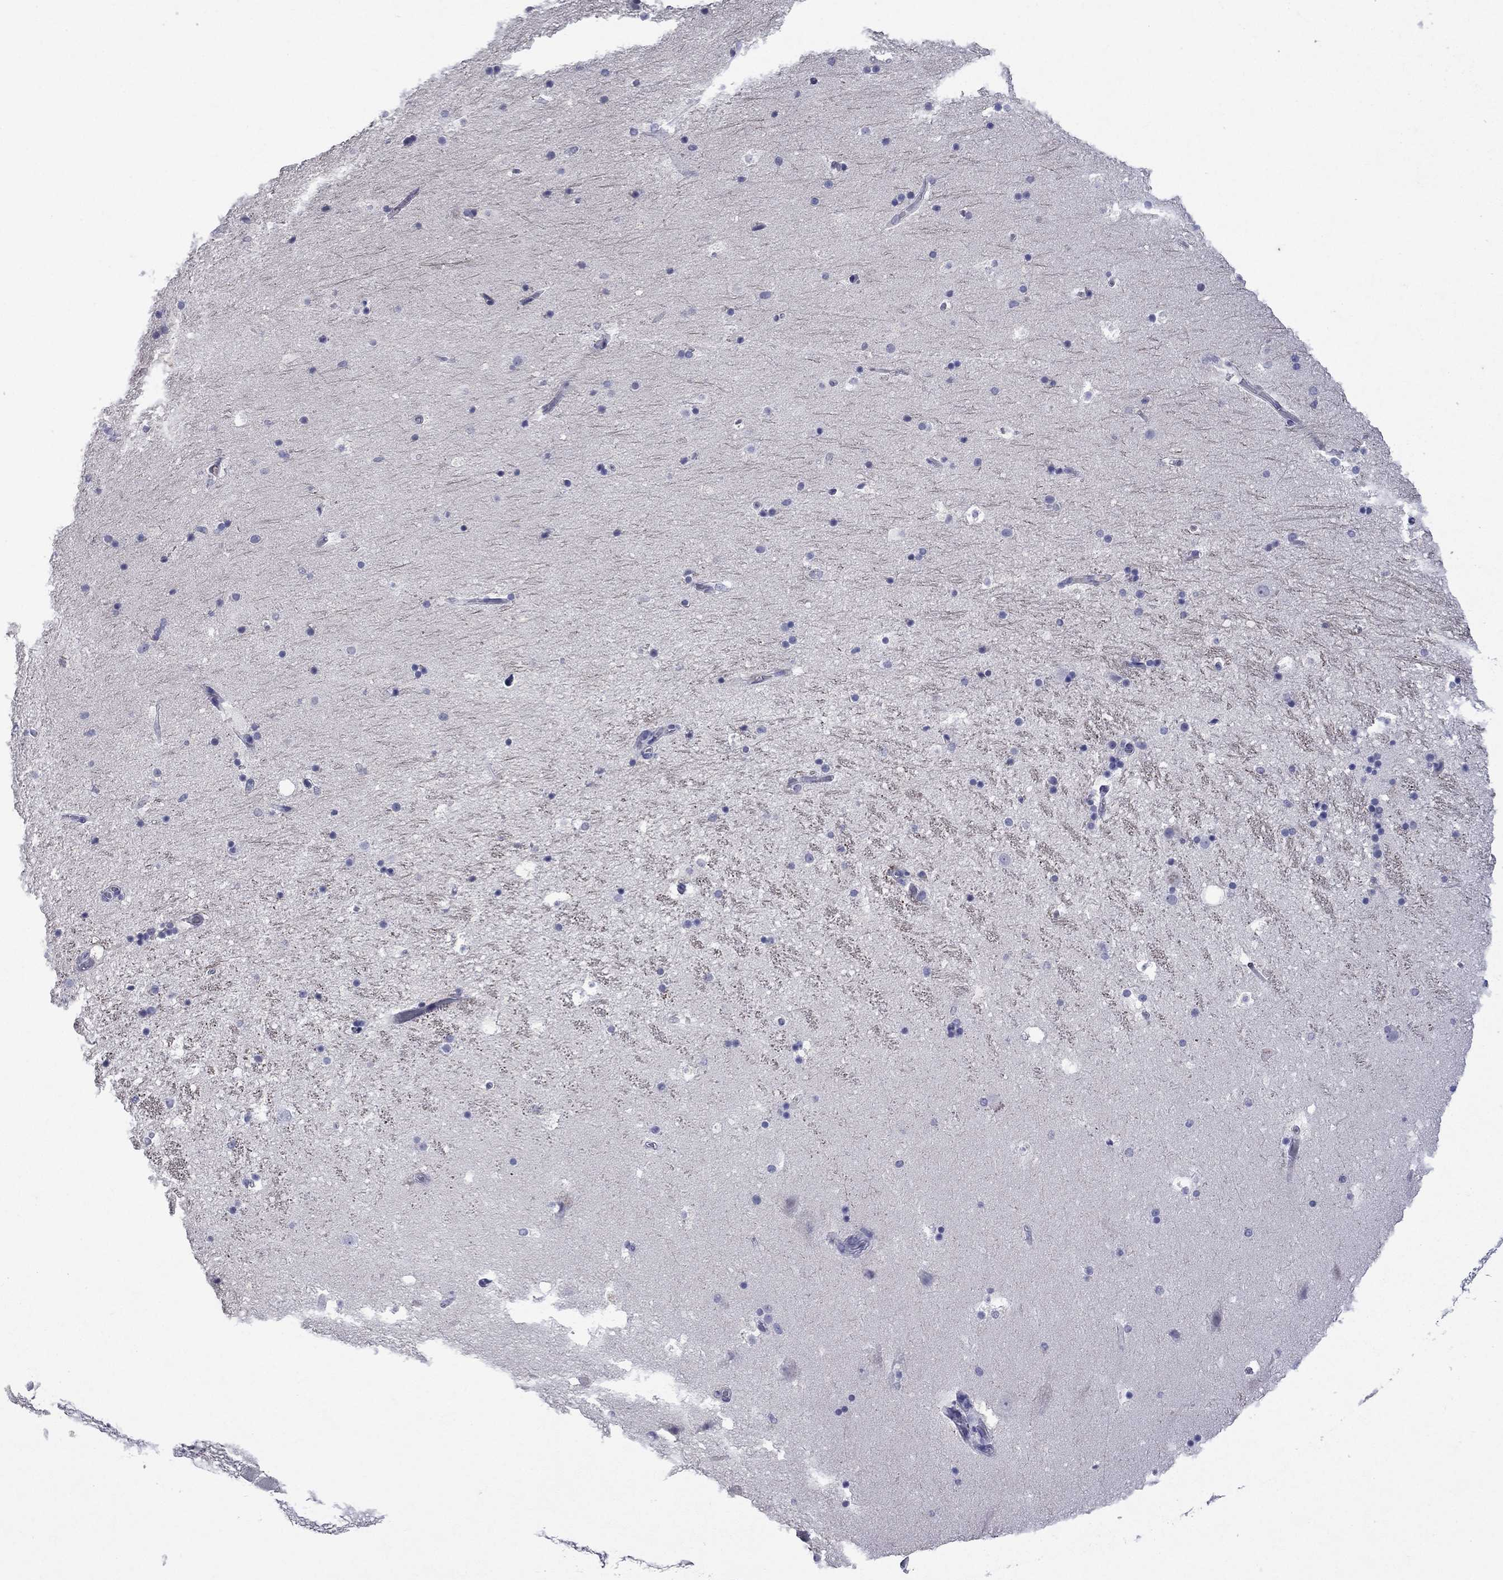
{"staining": {"intensity": "negative", "quantity": "none", "location": "none"}, "tissue": "hippocampus", "cell_type": "Glial cells", "image_type": "normal", "snomed": [{"axis": "morphology", "description": "Normal tissue, NOS"}, {"axis": "topography", "description": "Hippocampus"}], "caption": "This is a image of immunohistochemistry staining of benign hippocampus, which shows no positivity in glial cells.", "gene": "CFAP119", "patient": {"sex": "male", "age": 51}}